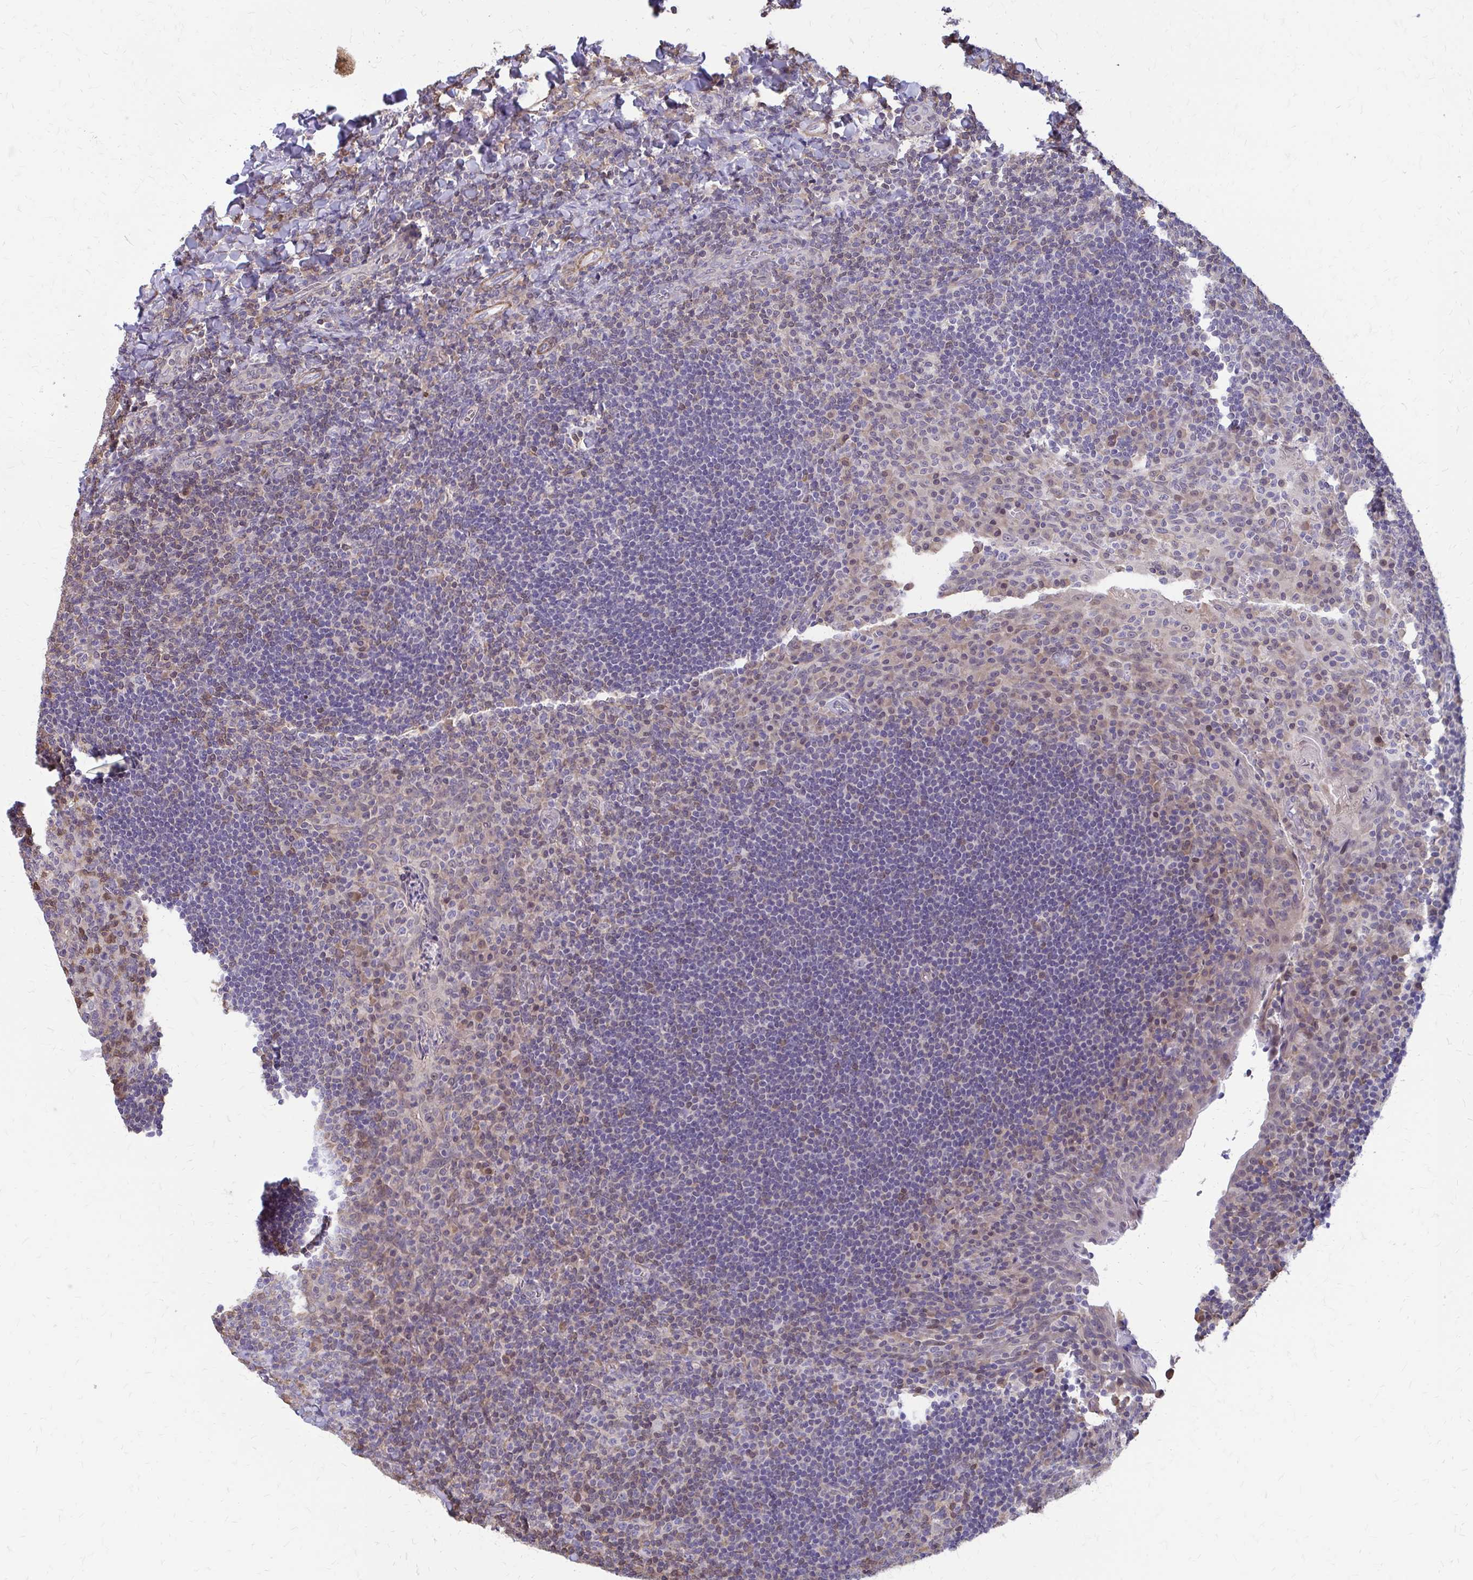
{"staining": {"intensity": "weak", "quantity": "<25%", "location": "cytoplasmic/membranous"}, "tissue": "tonsil", "cell_type": "Germinal center cells", "image_type": "normal", "snomed": [{"axis": "morphology", "description": "Normal tissue, NOS"}, {"axis": "topography", "description": "Tonsil"}], "caption": "There is no significant expression in germinal center cells of tonsil. (Stains: DAB immunohistochemistry (IHC) with hematoxylin counter stain, Microscopy: brightfield microscopy at high magnification).", "gene": "IFI44L", "patient": {"sex": "male", "age": 17}}